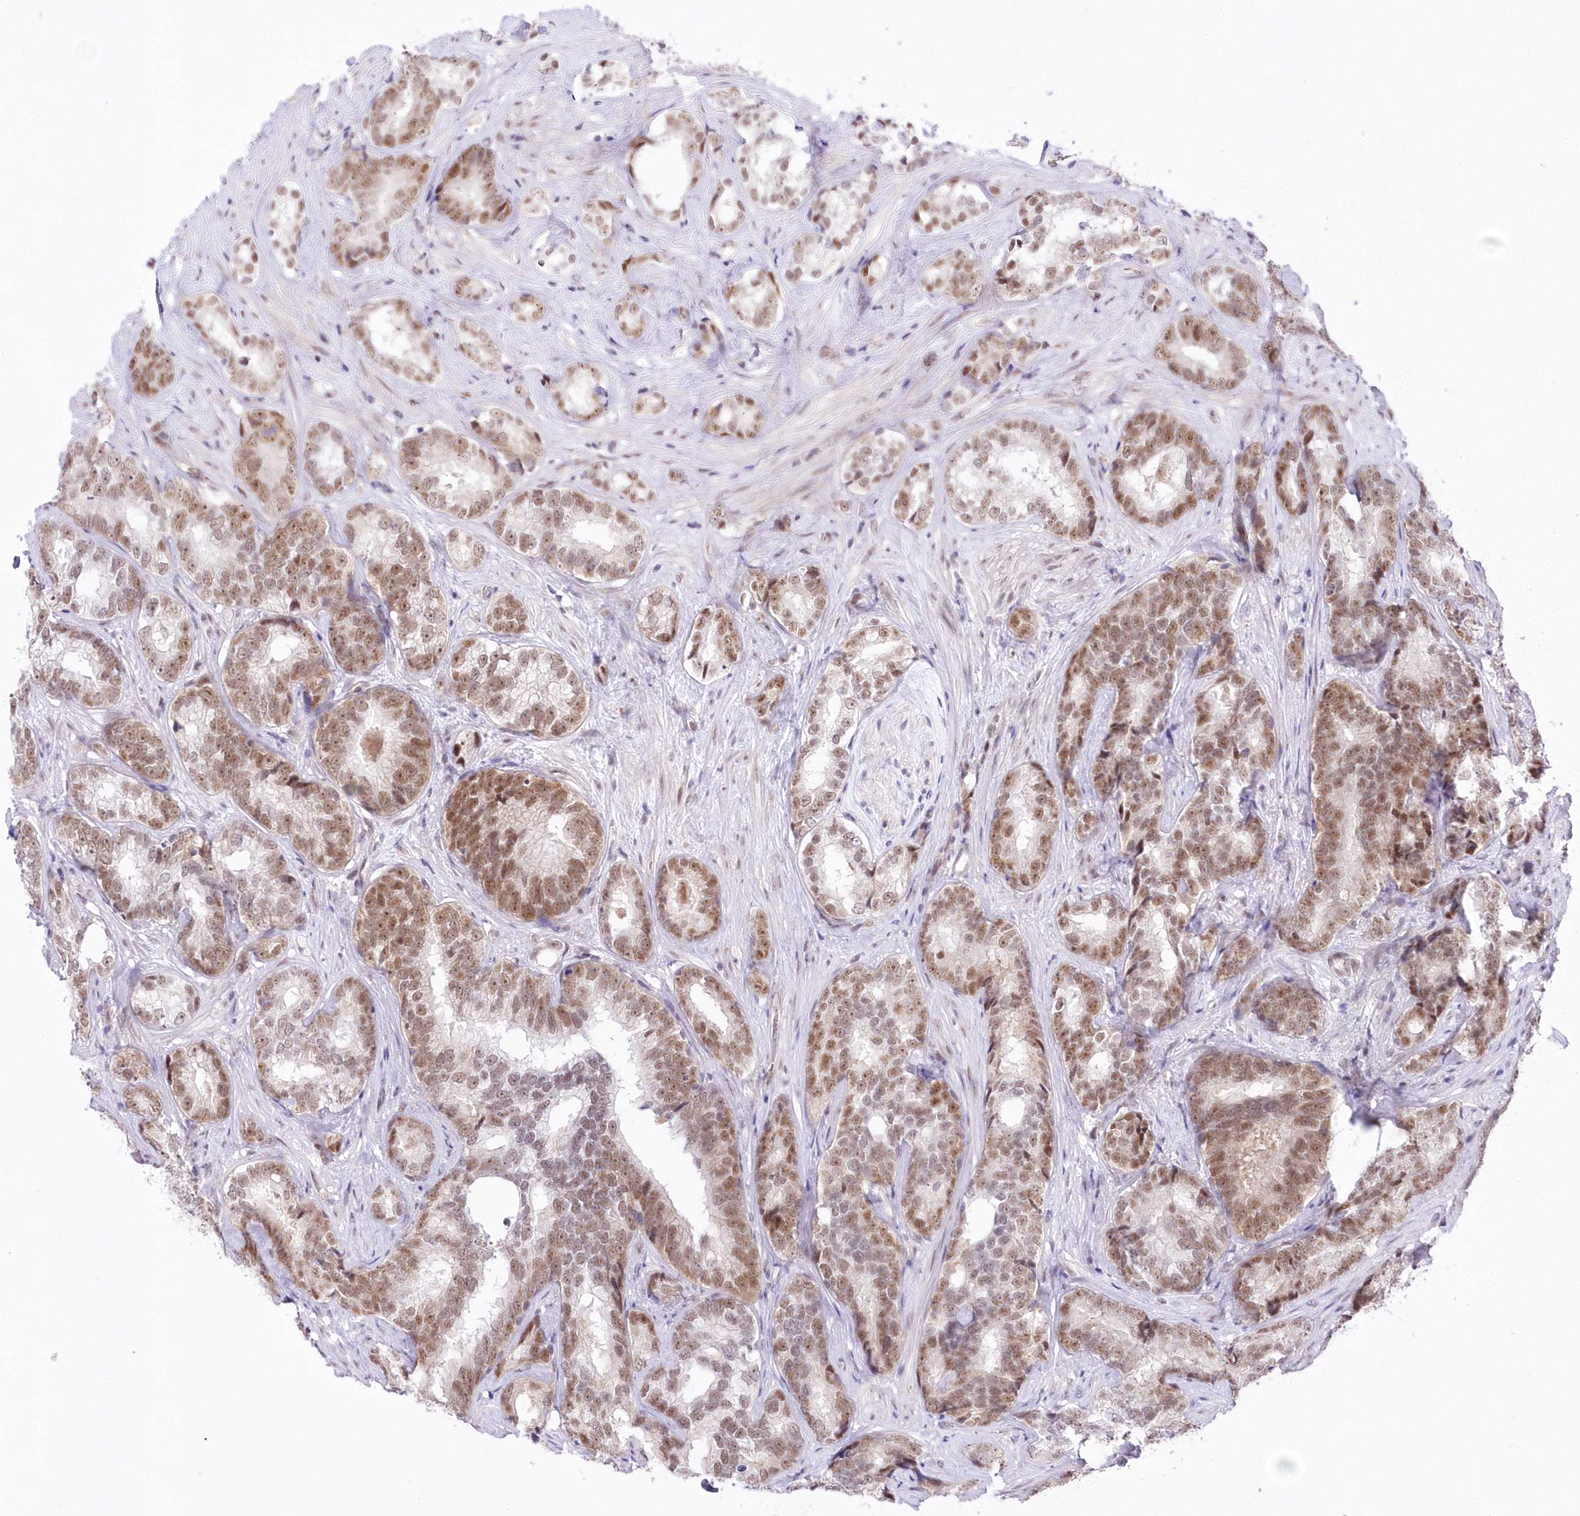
{"staining": {"intensity": "moderate", "quantity": ">75%", "location": "nuclear"}, "tissue": "prostate cancer", "cell_type": "Tumor cells", "image_type": "cancer", "snomed": [{"axis": "morphology", "description": "Adenocarcinoma, High grade"}, {"axis": "topography", "description": "Prostate"}], "caption": "A brown stain shows moderate nuclear expression of a protein in human adenocarcinoma (high-grade) (prostate) tumor cells.", "gene": "NSUN2", "patient": {"sex": "male", "age": 66}}